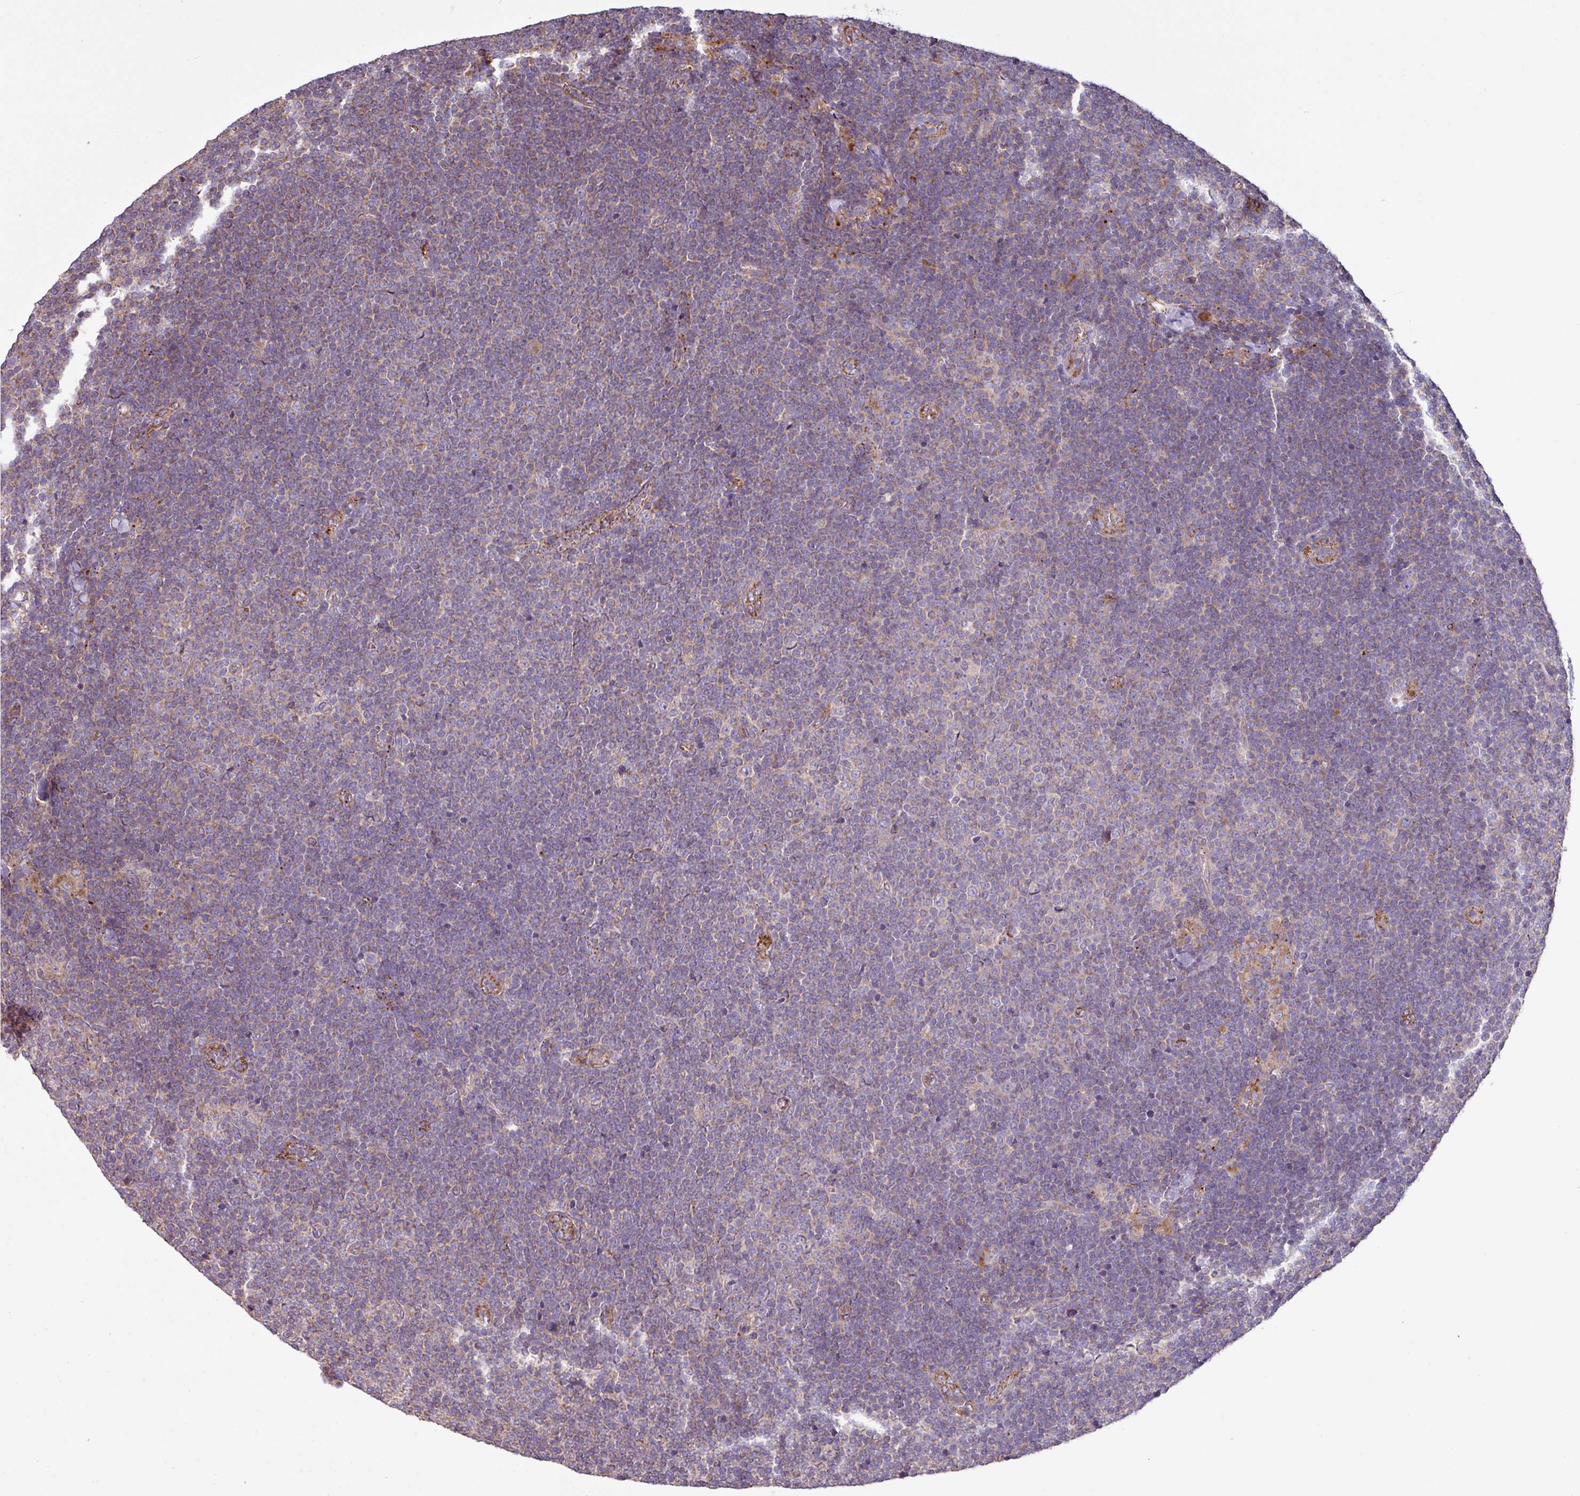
{"staining": {"intensity": "negative", "quantity": "none", "location": "none"}, "tissue": "lymphoma", "cell_type": "Tumor cells", "image_type": "cancer", "snomed": [{"axis": "morphology", "description": "Malignant lymphoma, non-Hodgkin's type, Low grade"}, {"axis": "topography", "description": "Lymph node"}], "caption": "High magnification brightfield microscopy of lymphoma stained with DAB (3,3'-diaminobenzidine) (brown) and counterstained with hematoxylin (blue): tumor cells show no significant staining.", "gene": "PPM1J", "patient": {"sex": "male", "age": 48}}